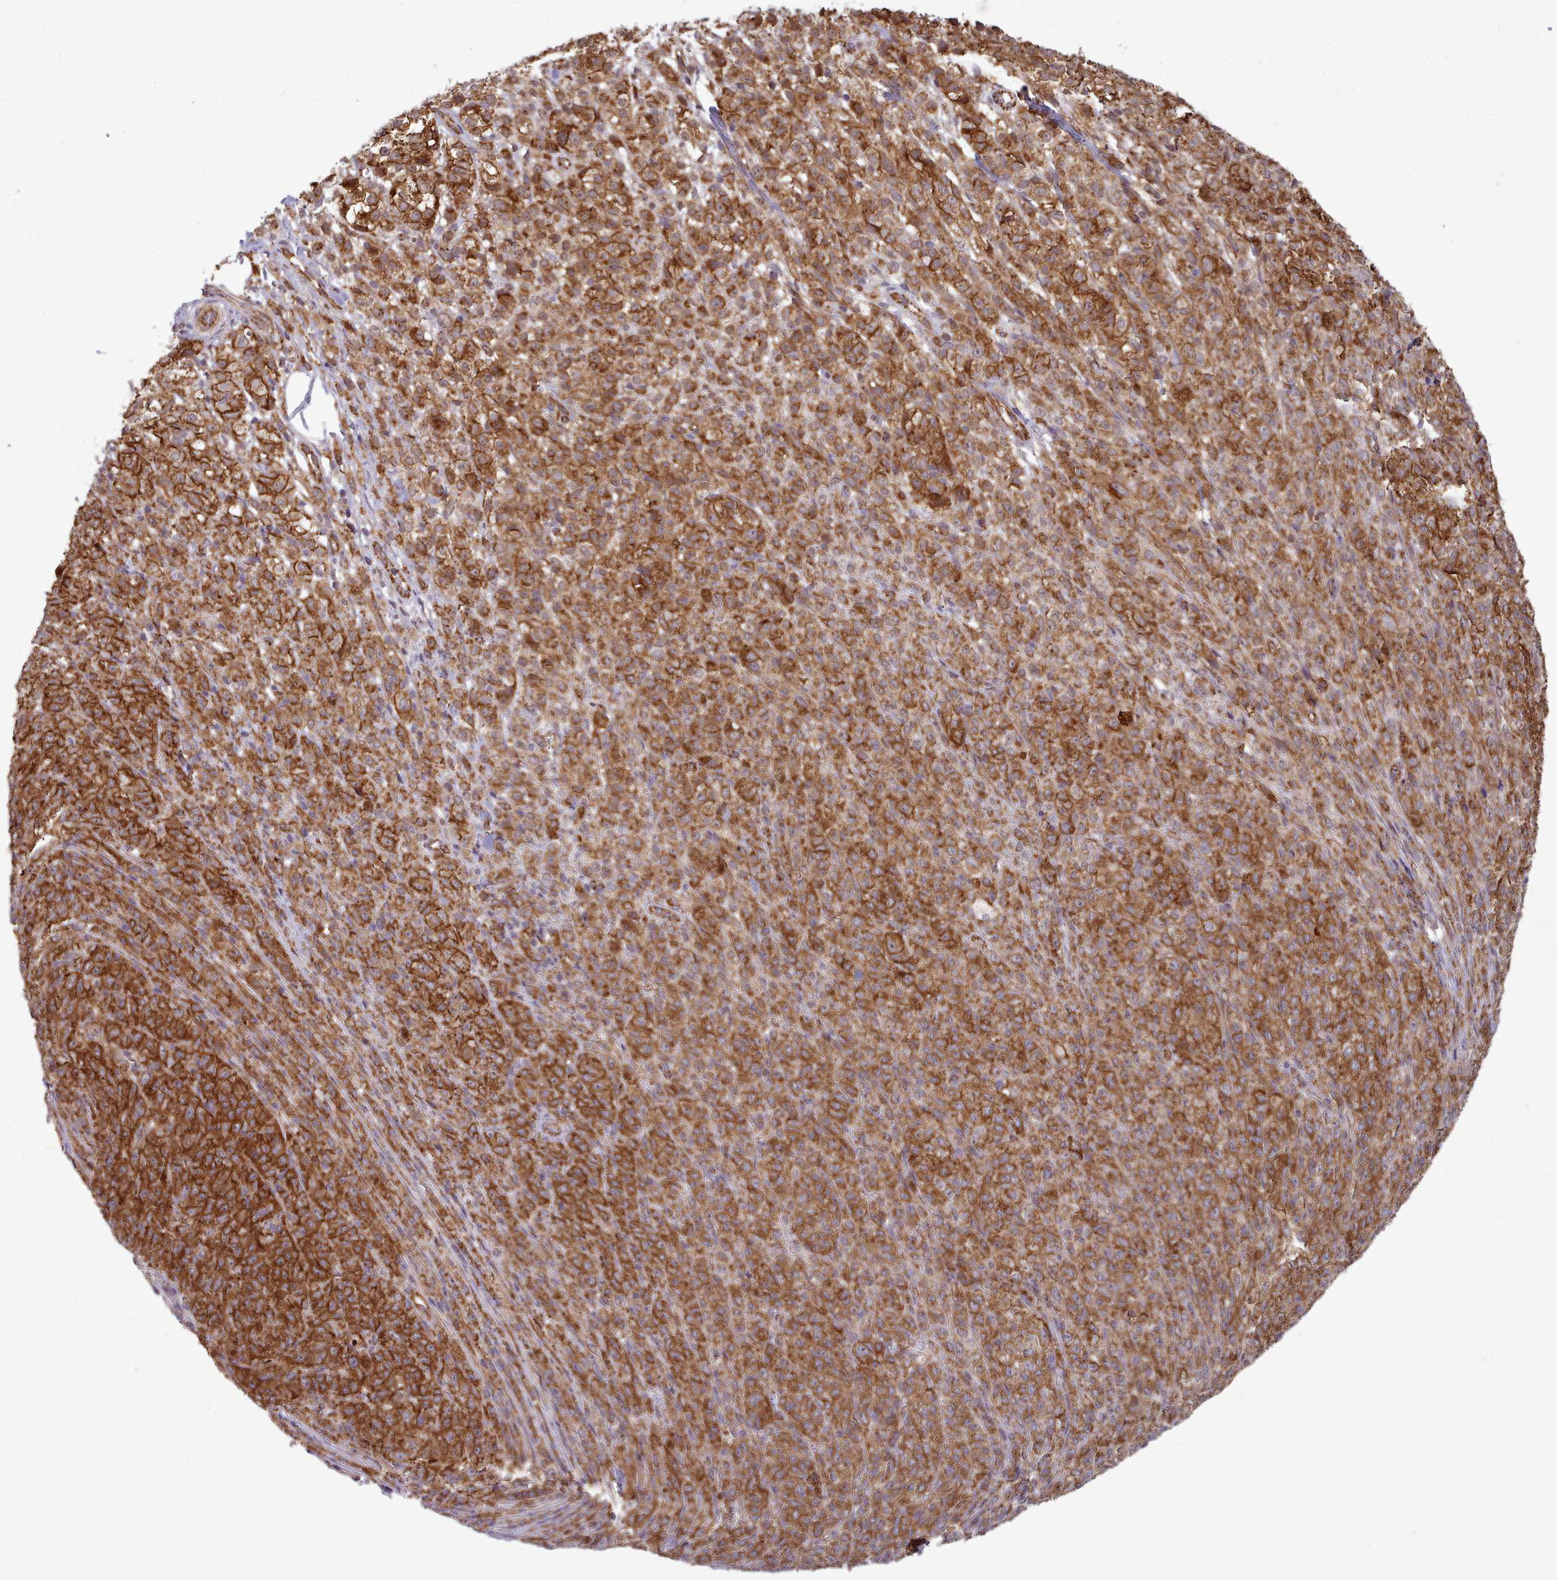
{"staining": {"intensity": "strong", "quantity": ">75%", "location": "cytoplasmic/membranous"}, "tissue": "melanoma", "cell_type": "Tumor cells", "image_type": "cancer", "snomed": [{"axis": "morphology", "description": "Malignant melanoma, NOS"}, {"axis": "topography", "description": "Skin"}], "caption": "A micrograph of human malignant melanoma stained for a protein exhibits strong cytoplasmic/membranous brown staining in tumor cells.", "gene": "MRPL46", "patient": {"sex": "female", "age": 52}}